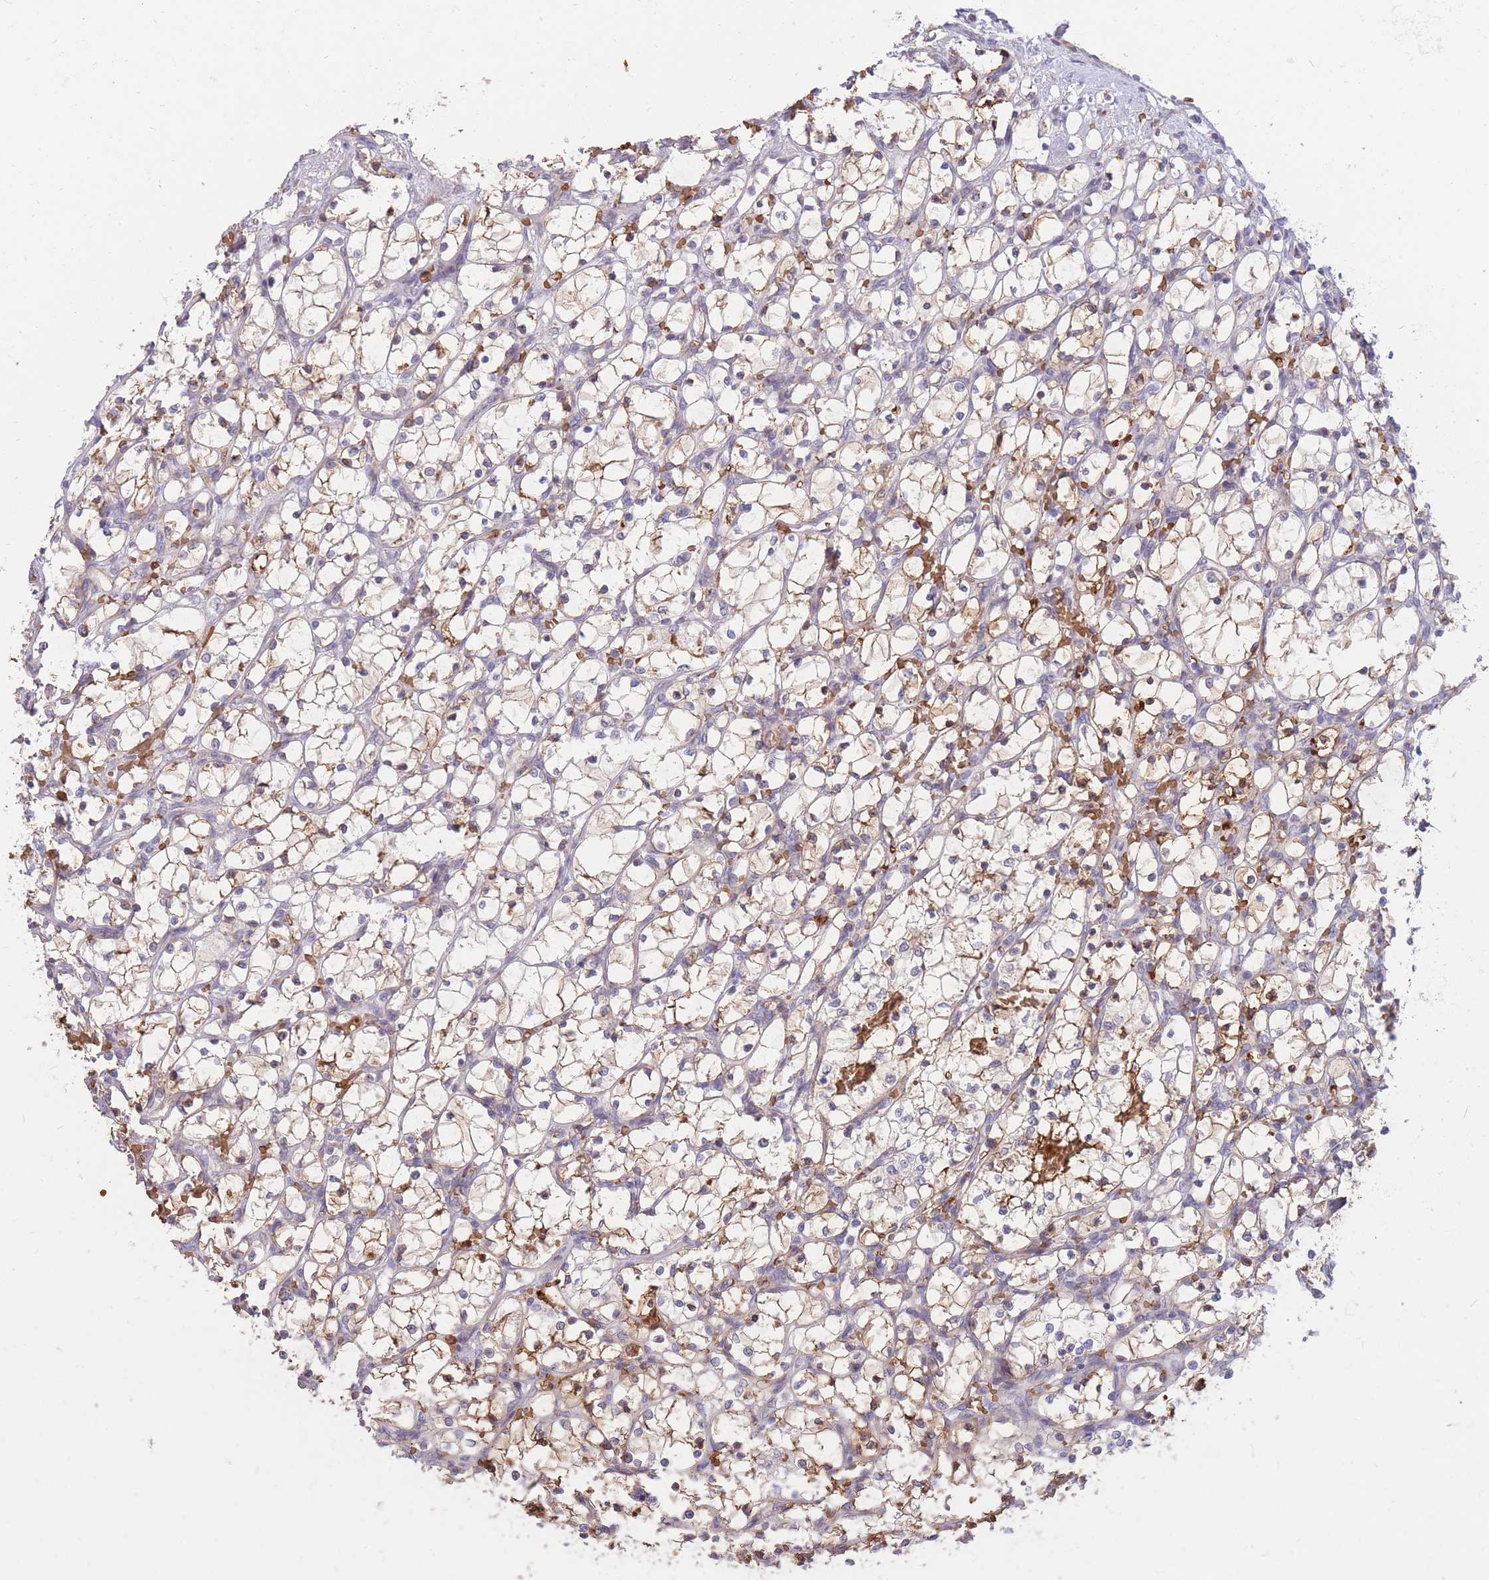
{"staining": {"intensity": "moderate", "quantity": "<25%", "location": "cytoplasmic/membranous"}, "tissue": "renal cancer", "cell_type": "Tumor cells", "image_type": "cancer", "snomed": [{"axis": "morphology", "description": "Adenocarcinoma, NOS"}, {"axis": "topography", "description": "Kidney"}], "caption": "IHC staining of renal cancer (adenocarcinoma), which demonstrates low levels of moderate cytoplasmic/membranous positivity in approximately <25% of tumor cells indicating moderate cytoplasmic/membranous protein expression. The staining was performed using DAB (brown) for protein detection and nuclei were counterstained in hematoxylin (blue).", "gene": "ATP10D", "patient": {"sex": "female", "age": 69}}